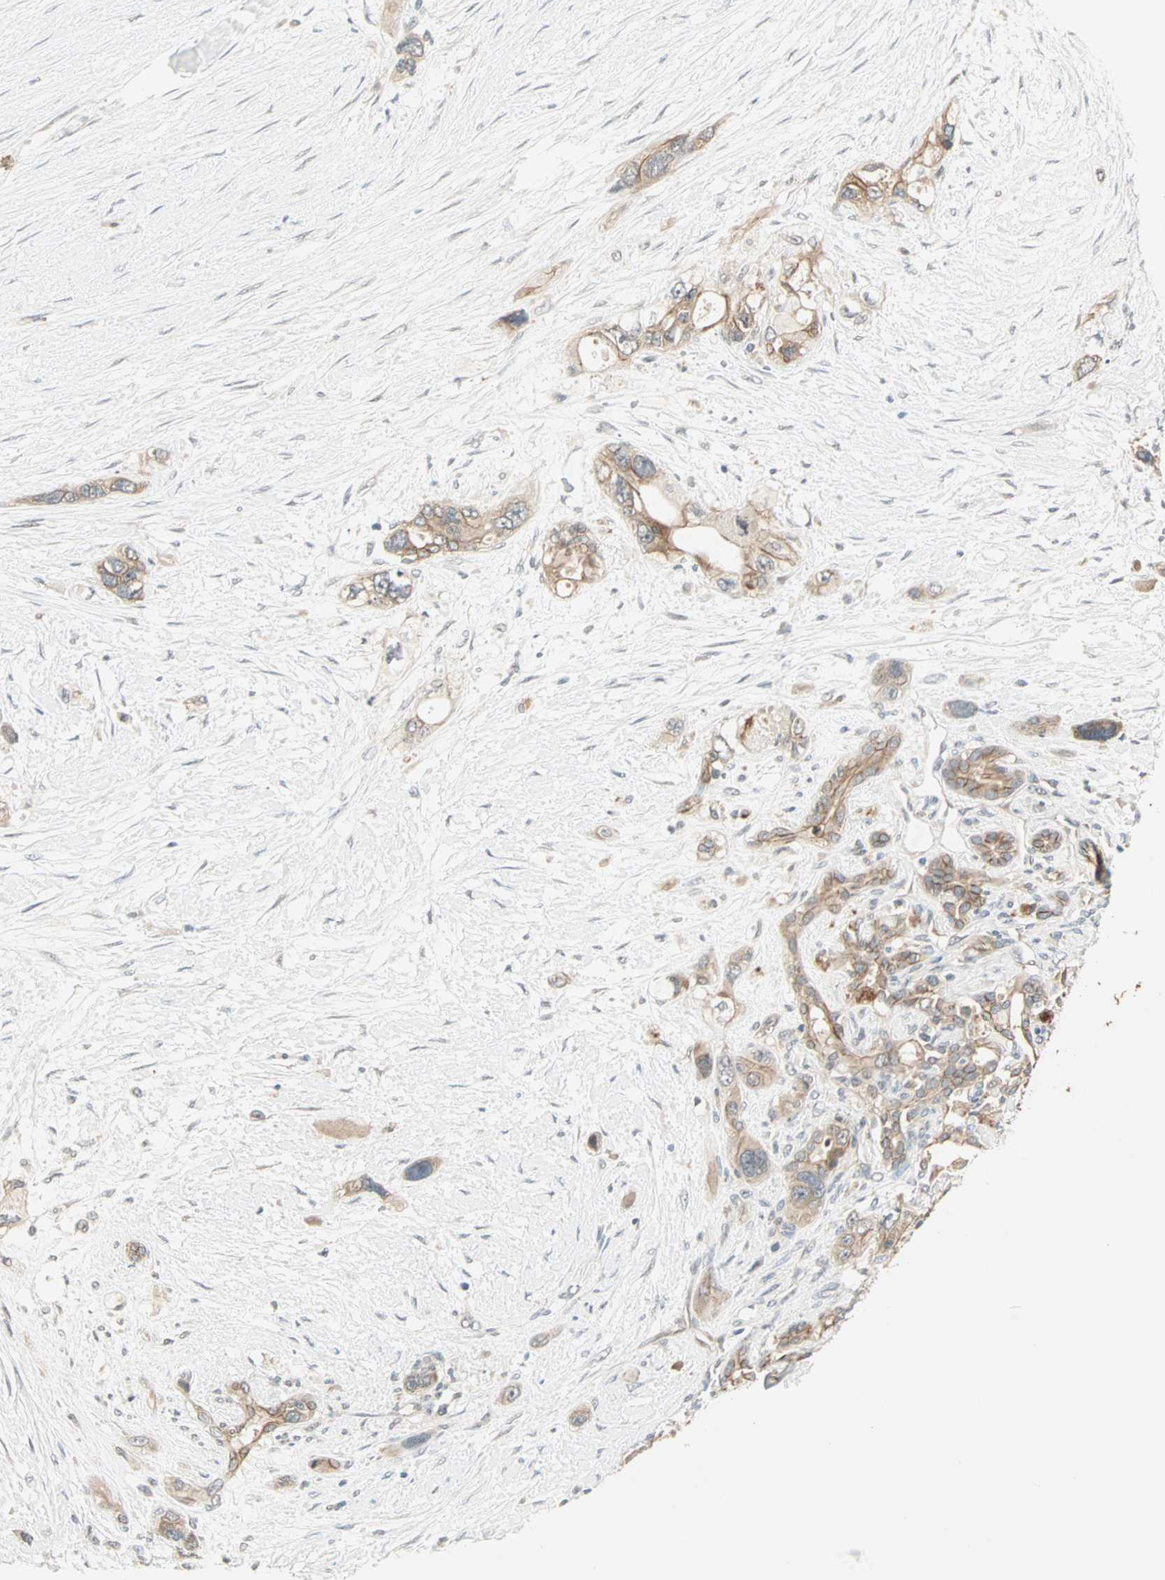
{"staining": {"intensity": "moderate", "quantity": ">75%", "location": "cytoplasmic/membranous"}, "tissue": "pancreatic cancer", "cell_type": "Tumor cells", "image_type": "cancer", "snomed": [{"axis": "morphology", "description": "Adenocarcinoma, NOS"}, {"axis": "topography", "description": "Pancreas"}], "caption": "High-magnification brightfield microscopy of pancreatic cancer (adenocarcinoma) stained with DAB (3,3'-diaminobenzidine) (brown) and counterstained with hematoxylin (blue). tumor cells exhibit moderate cytoplasmic/membranous staining is appreciated in approximately>75% of cells.", "gene": "TTF2", "patient": {"sex": "male", "age": 46}}